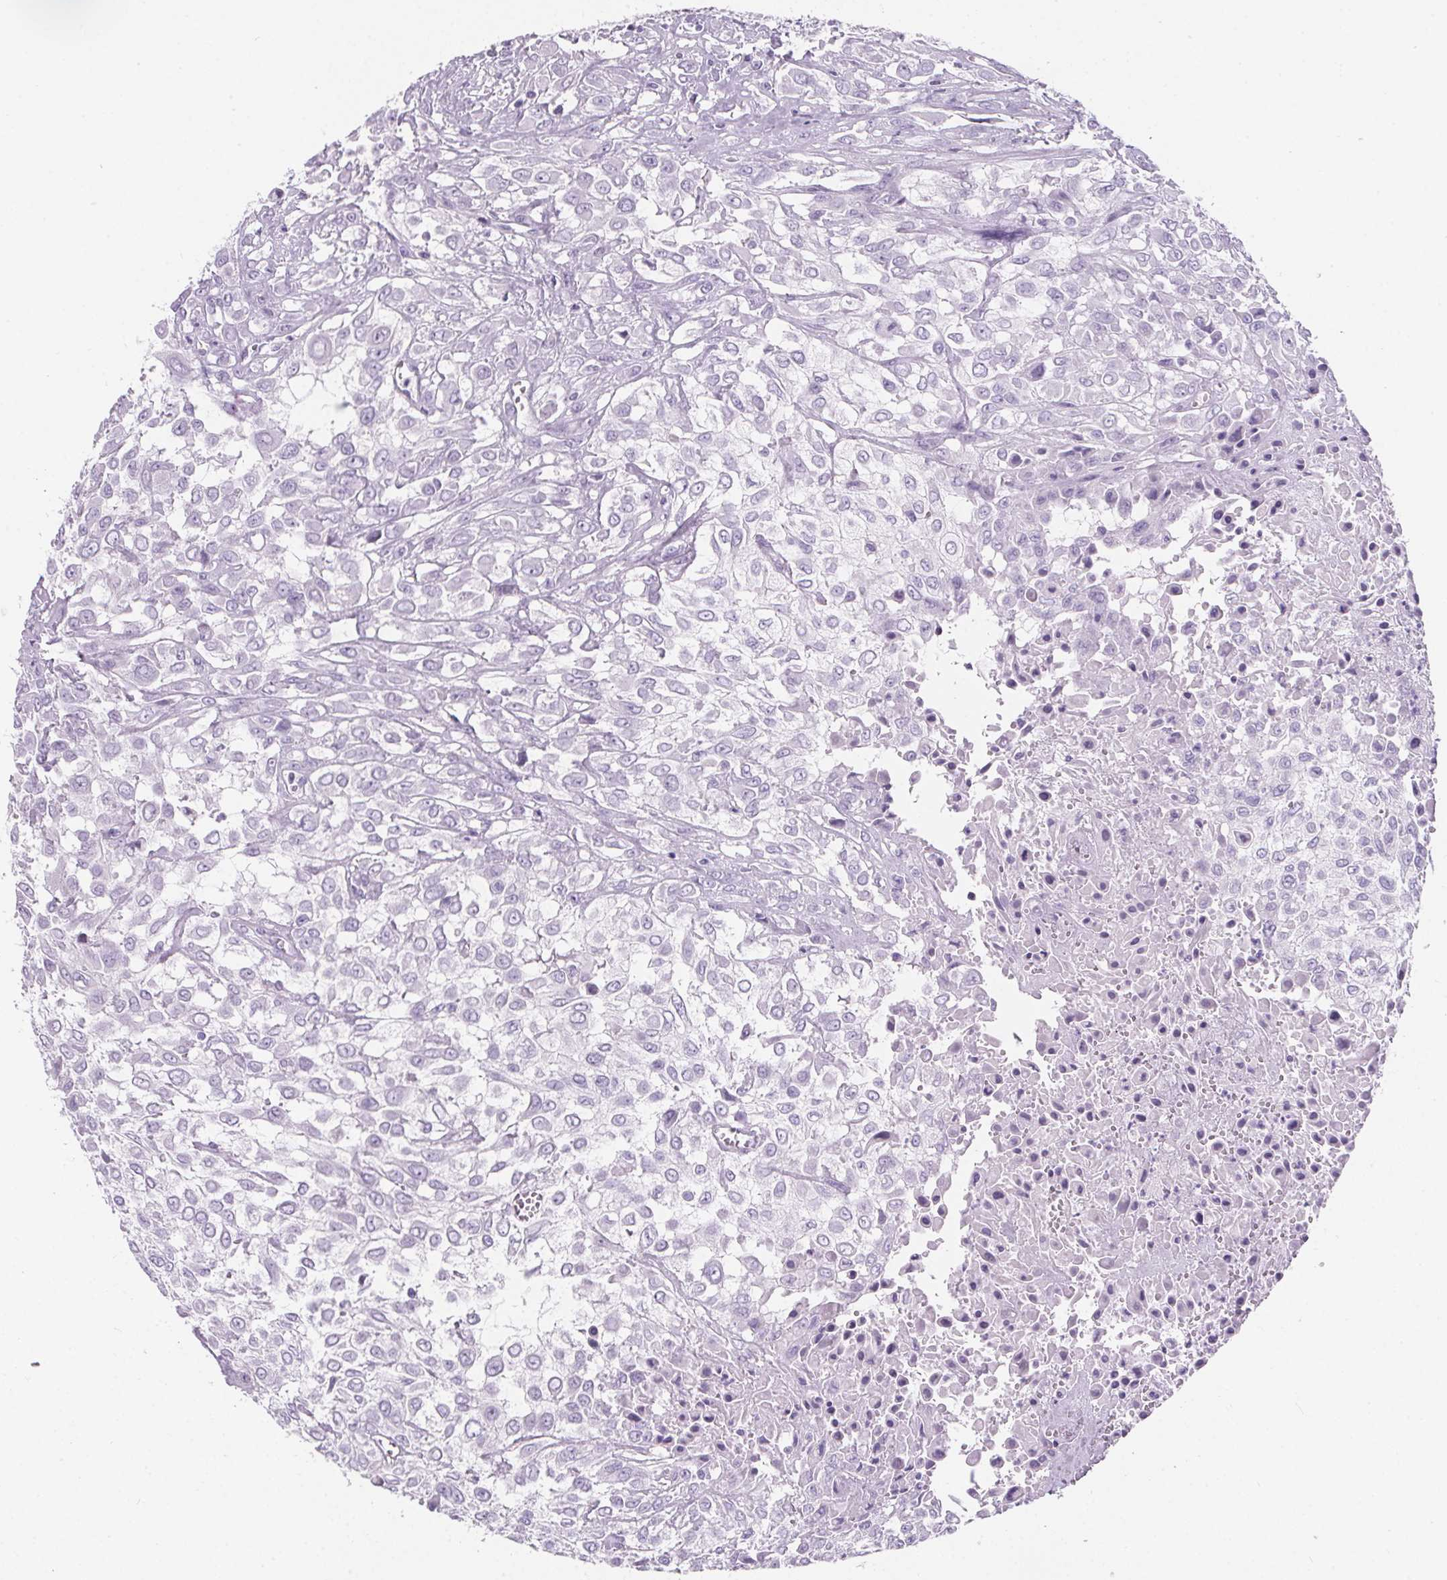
{"staining": {"intensity": "negative", "quantity": "none", "location": "none"}, "tissue": "urothelial cancer", "cell_type": "Tumor cells", "image_type": "cancer", "snomed": [{"axis": "morphology", "description": "Urothelial carcinoma, High grade"}, {"axis": "topography", "description": "Urinary bladder"}], "caption": "Immunohistochemistry (IHC) of human high-grade urothelial carcinoma reveals no staining in tumor cells. (Brightfield microscopy of DAB immunohistochemistry at high magnification).", "gene": "ADRB1", "patient": {"sex": "male", "age": 57}}